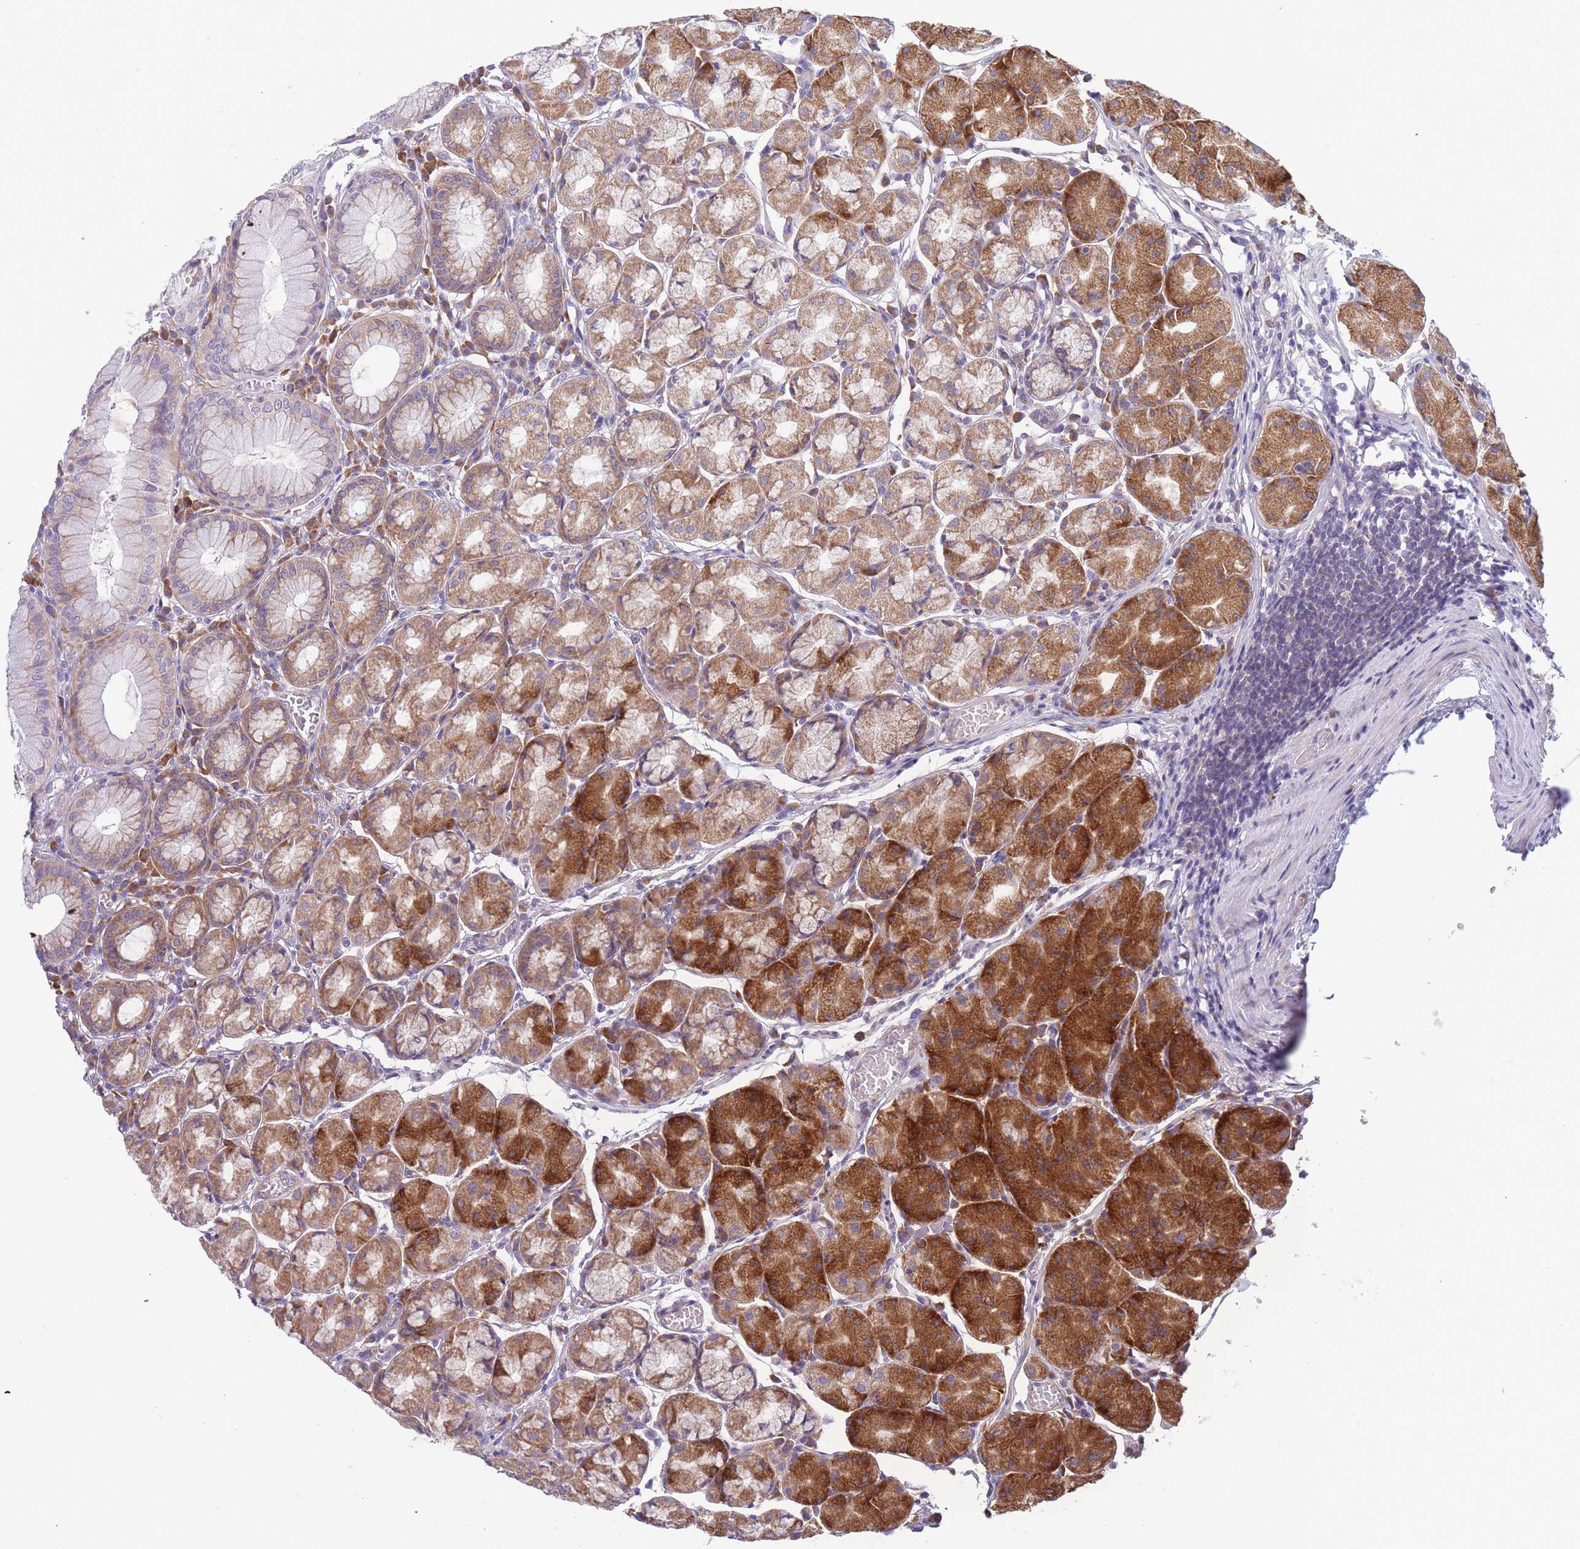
{"staining": {"intensity": "strong", "quantity": "25%-75%", "location": "cytoplasmic/membranous"}, "tissue": "stomach", "cell_type": "Glandular cells", "image_type": "normal", "snomed": [{"axis": "morphology", "description": "Normal tissue, NOS"}, {"axis": "topography", "description": "Stomach"}], "caption": "Immunohistochemical staining of unremarkable stomach demonstrates strong cytoplasmic/membranous protein expression in about 25%-75% of glandular cells. The staining was performed using DAB to visualize the protein expression in brown, while the nuclei were stained in blue with hematoxylin (Magnification: 20x).", "gene": "NDUFAF6", "patient": {"sex": "male", "age": 55}}